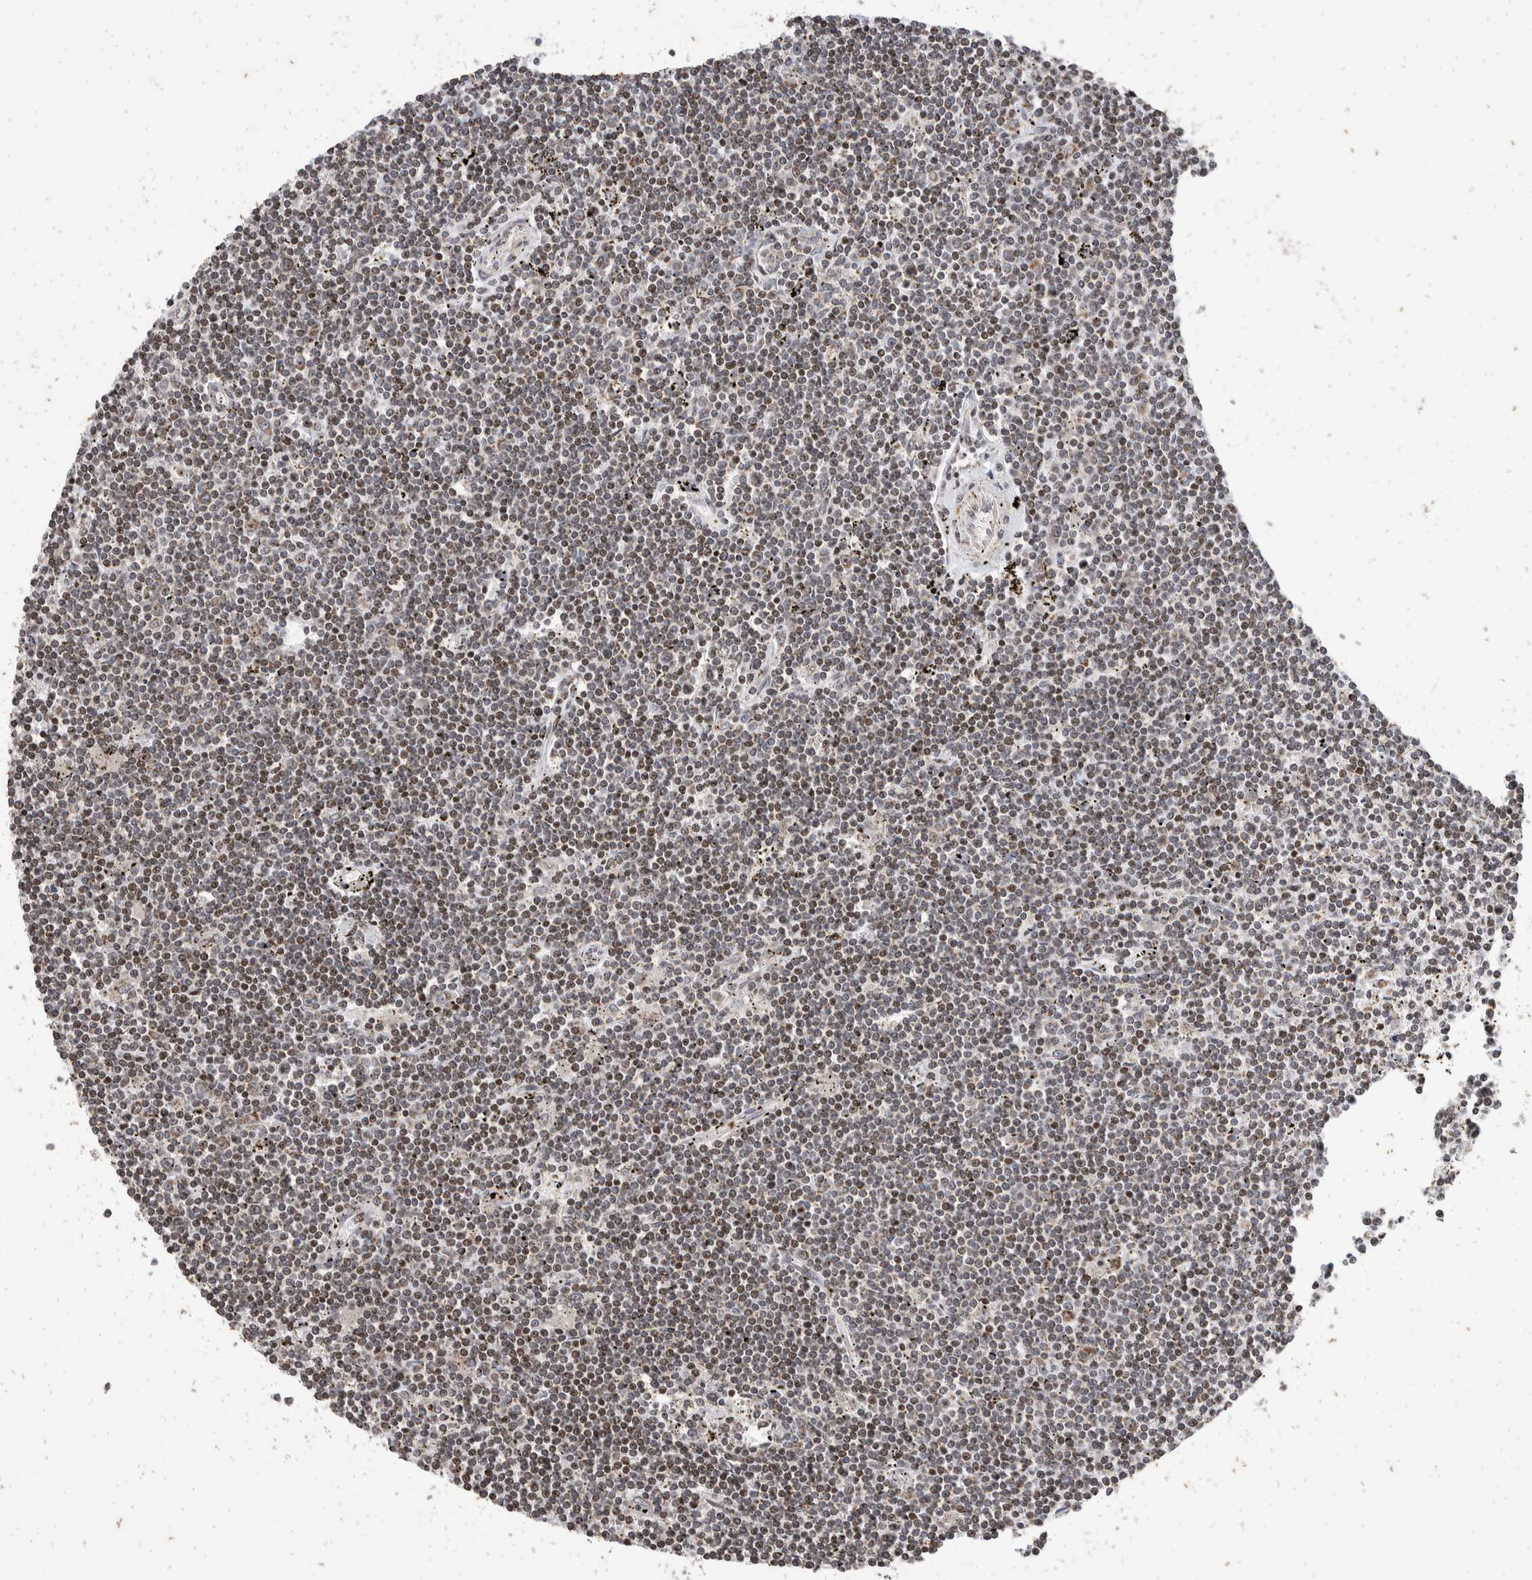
{"staining": {"intensity": "weak", "quantity": "25%-75%", "location": "nuclear"}, "tissue": "lymphoma", "cell_type": "Tumor cells", "image_type": "cancer", "snomed": [{"axis": "morphology", "description": "Malignant lymphoma, non-Hodgkin's type, Low grade"}, {"axis": "topography", "description": "Spleen"}], "caption": "Weak nuclear expression is seen in about 25%-75% of tumor cells in low-grade malignant lymphoma, non-Hodgkin's type.", "gene": "ATXN7L1", "patient": {"sex": "male", "age": 76}}